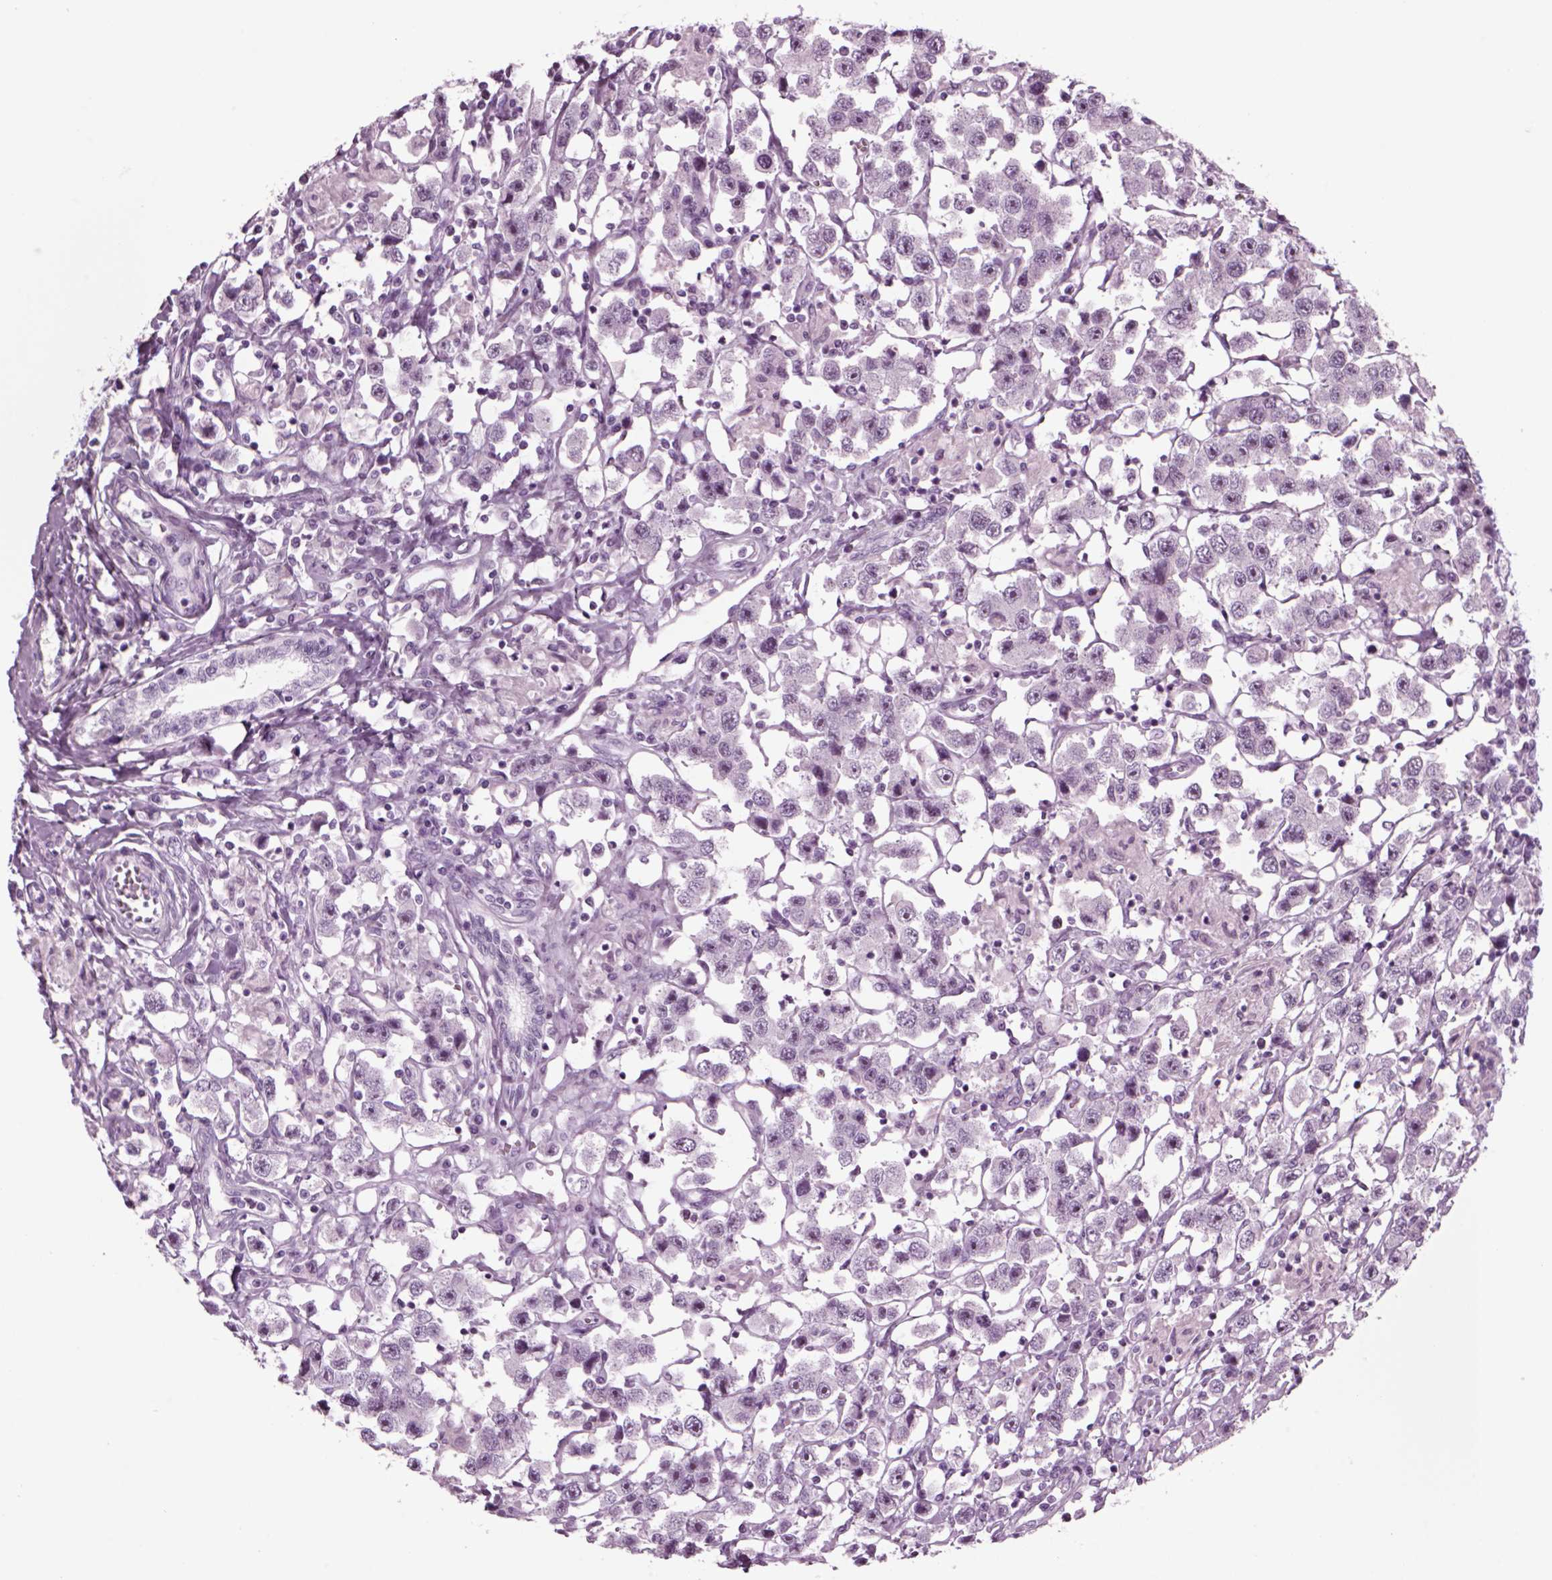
{"staining": {"intensity": "negative", "quantity": "none", "location": "none"}, "tissue": "testis cancer", "cell_type": "Tumor cells", "image_type": "cancer", "snomed": [{"axis": "morphology", "description": "Seminoma, NOS"}, {"axis": "topography", "description": "Testis"}], "caption": "This is an immunohistochemistry (IHC) micrograph of human seminoma (testis). There is no positivity in tumor cells.", "gene": "FAM24A", "patient": {"sex": "male", "age": 45}}